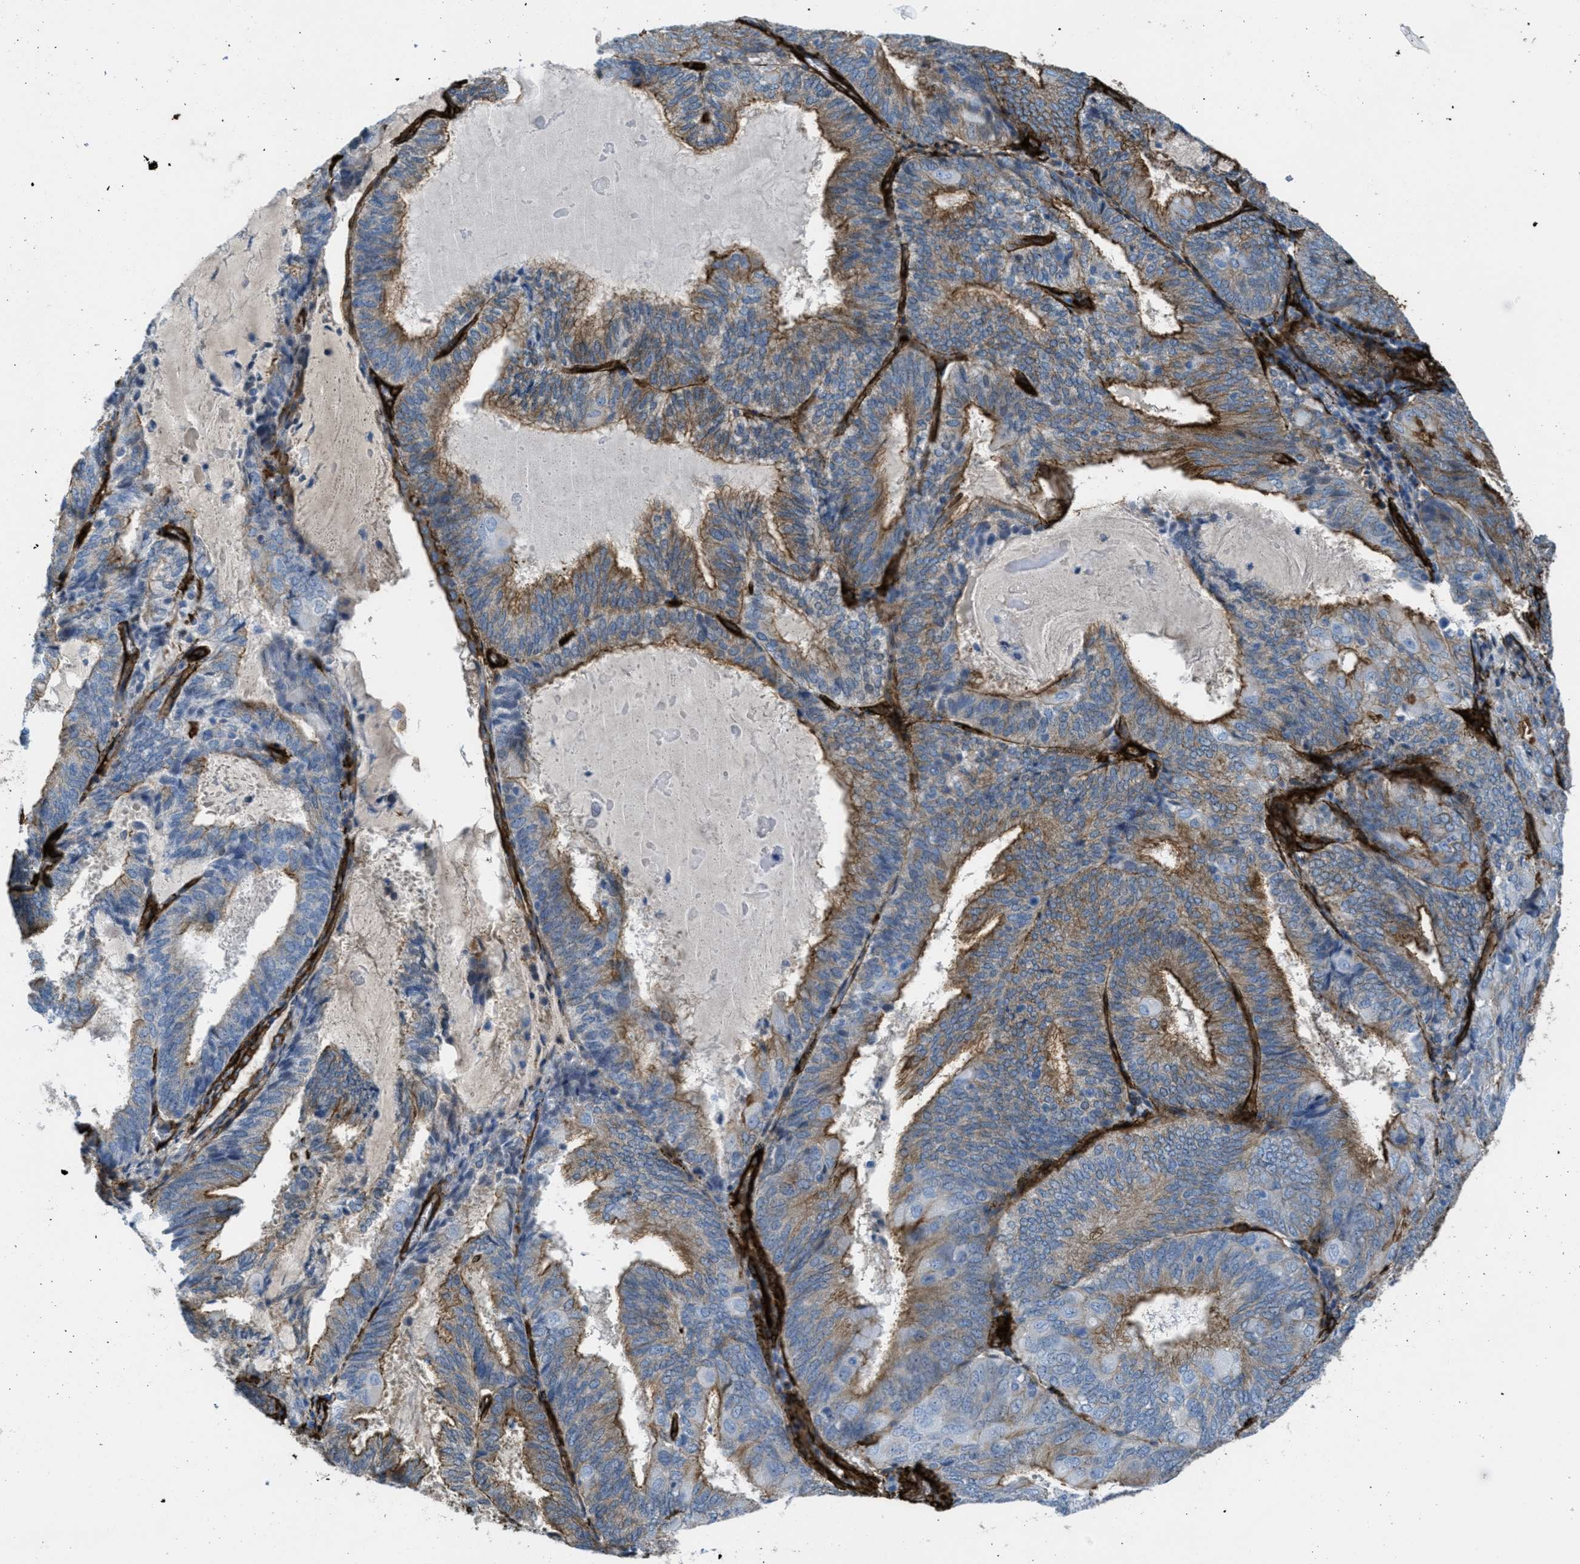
{"staining": {"intensity": "moderate", "quantity": ">75%", "location": "cytoplasmic/membranous"}, "tissue": "endometrial cancer", "cell_type": "Tumor cells", "image_type": "cancer", "snomed": [{"axis": "morphology", "description": "Adenocarcinoma, NOS"}, {"axis": "topography", "description": "Endometrium"}], "caption": "This image reveals immunohistochemistry staining of human adenocarcinoma (endometrial), with medium moderate cytoplasmic/membranous expression in about >75% of tumor cells.", "gene": "CALD1", "patient": {"sex": "female", "age": 81}}